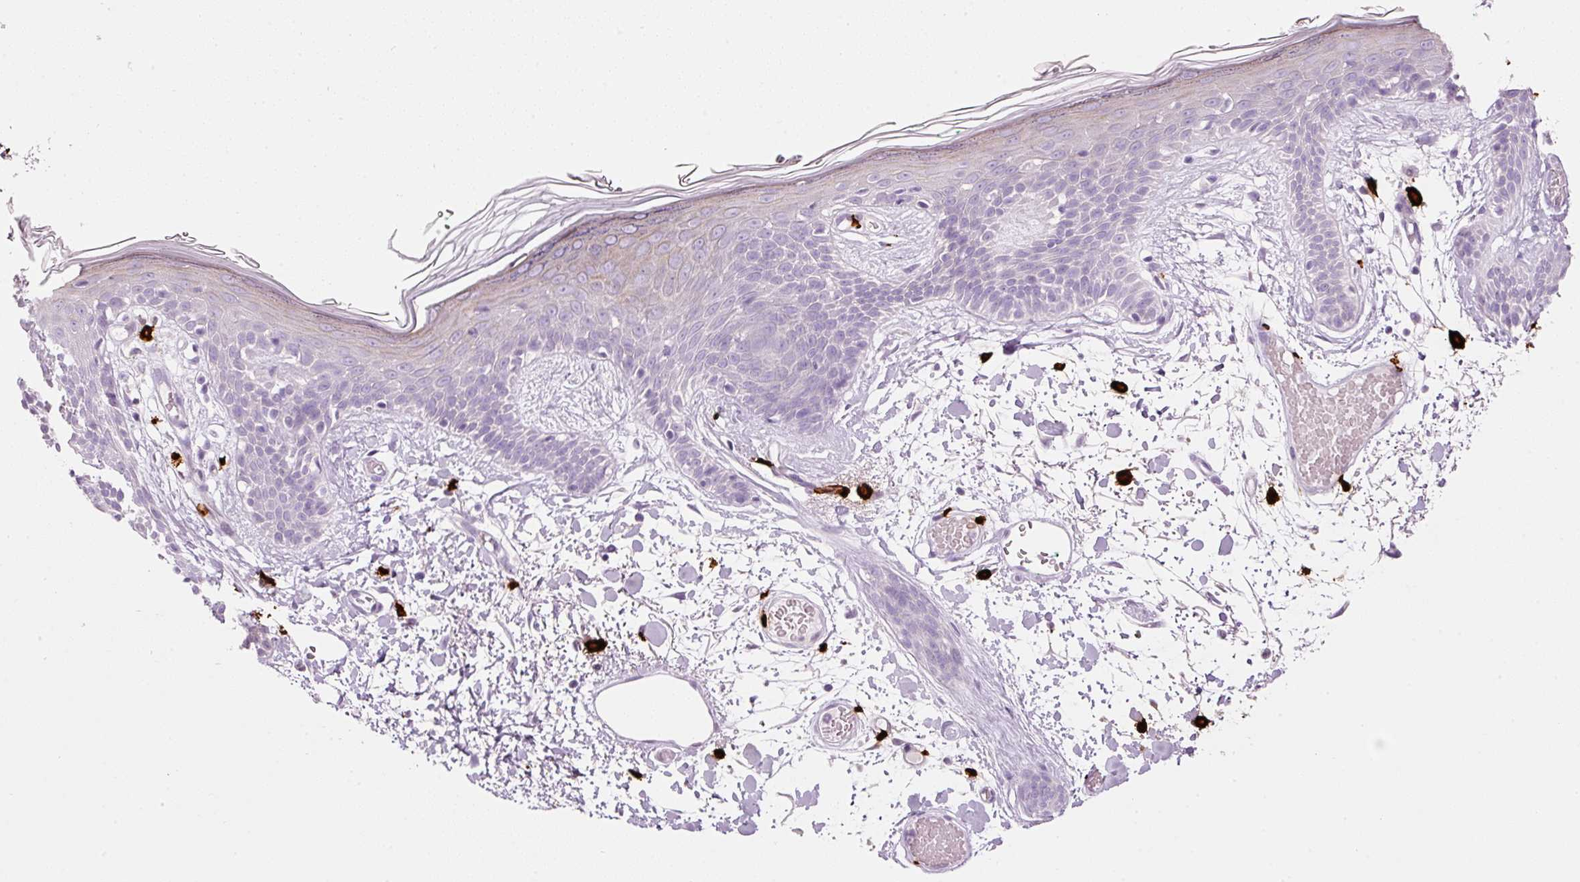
{"staining": {"intensity": "negative", "quantity": "none", "location": "none"}, "tissue": "skin", "cell_type": "Fibroblasts", "image_type": "normal", "snomed": [{"axis": "morphology", "description": "Normal tissue, NOS"}, {"axis": "topography", "description": "Skin"}], "caption": "The immunohistochemistry (IHC) photomicrograph has no significant expression in fibroblasts of skin.", "gene": "CMA1", "patient": {"sex": "male", "age": 79}}